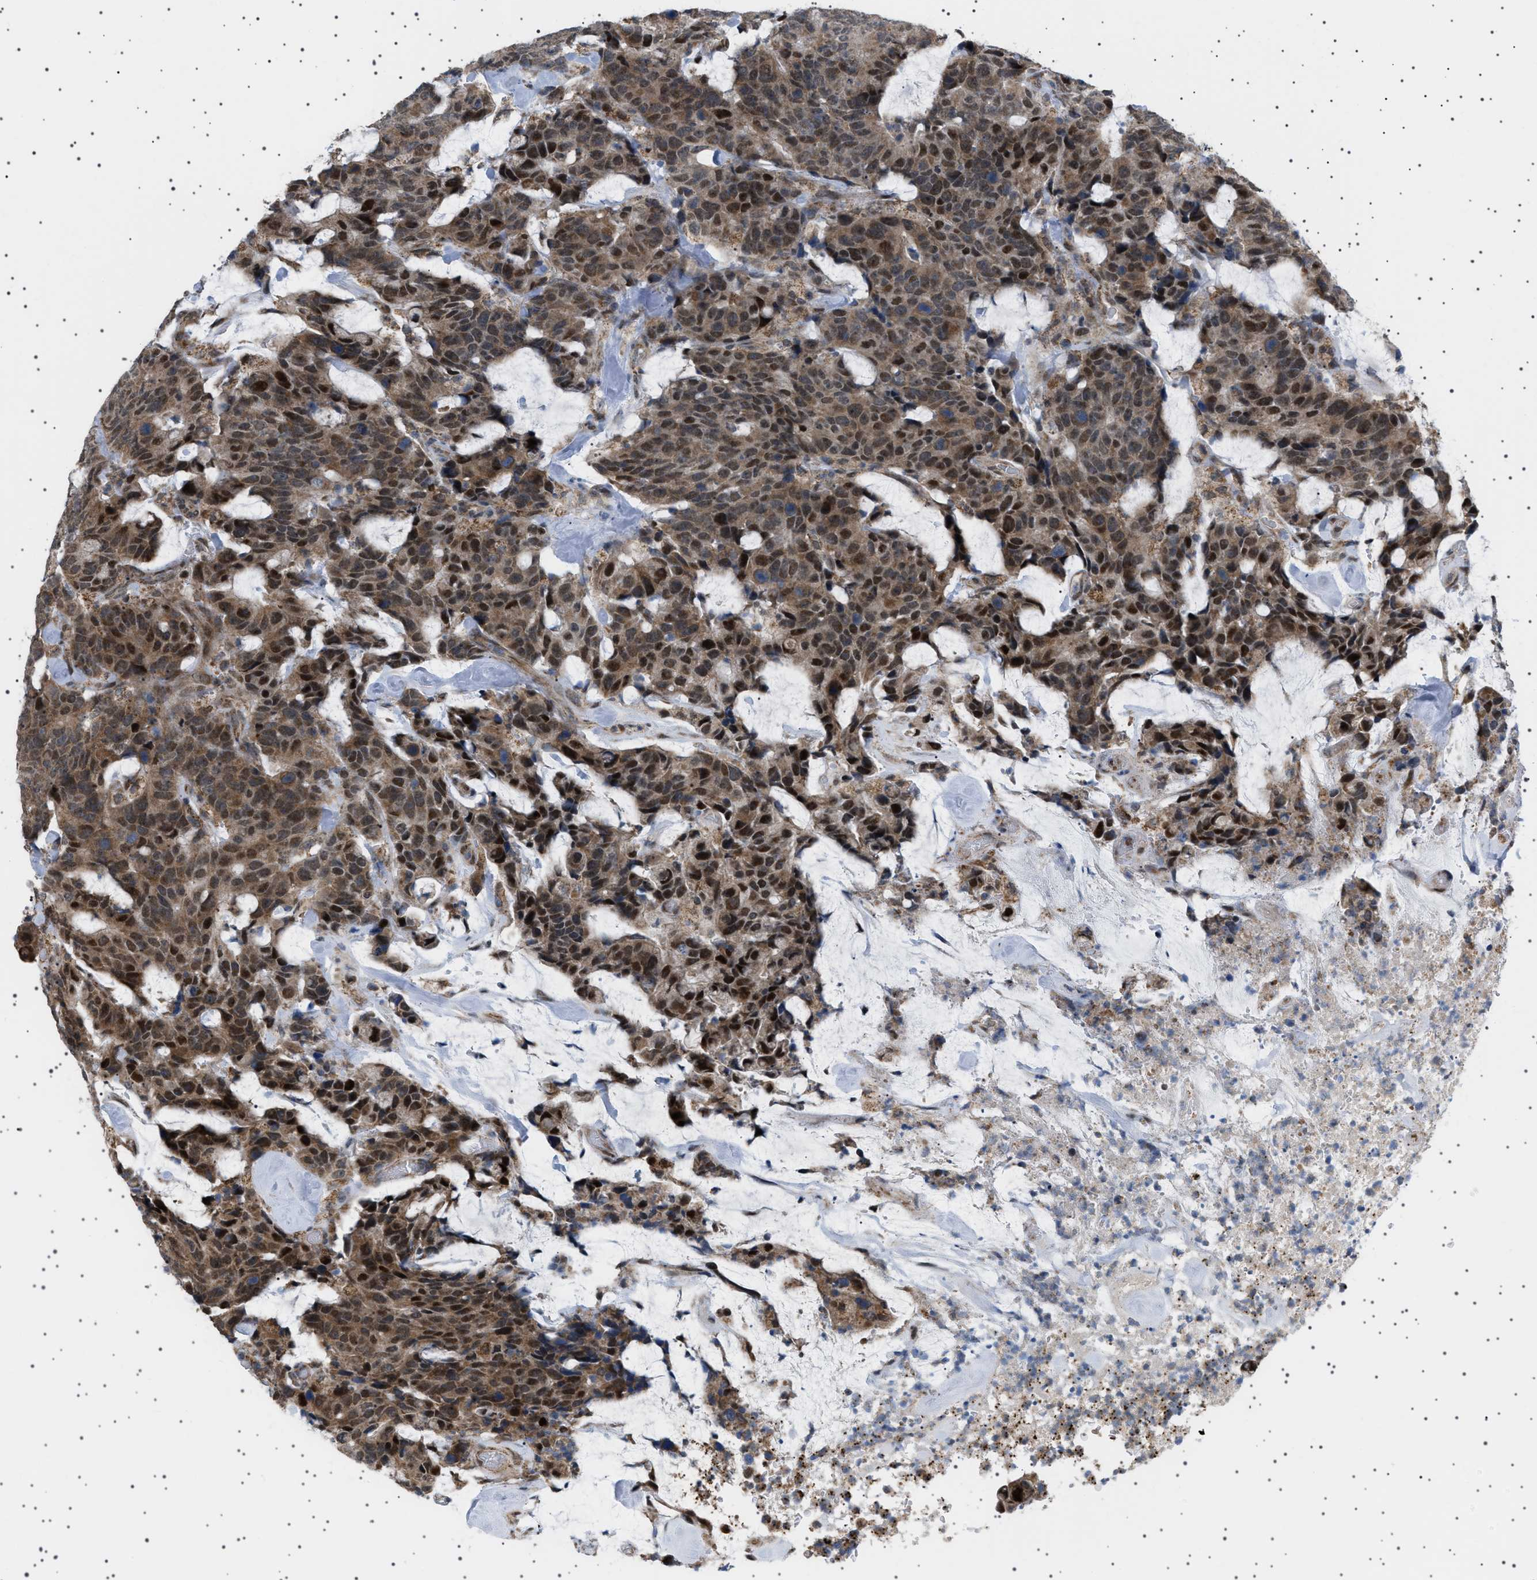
{"staining": {"intensity": "strong", "quantity": "25%-75%", "location": "cytoplasmic/membranous,nuclear"}, "tissue": "colorectal cancer", "cell_type": "Tumor cells", "image_type": "cancer", "snomed": [{"axis": "morphology", "description": "Adenocarcinoma, NOS"}, {"axis": "topography", "description": "Colon"}], "caption": "Colorectal cancer (adenocarcinoma) tissue demonstrates strong cytoplasmic/membranous and nuclear expression in approximately 25%-75% of tumor cells", "gene": "MELK", "patient": {"sex": "female", "age": 86}}